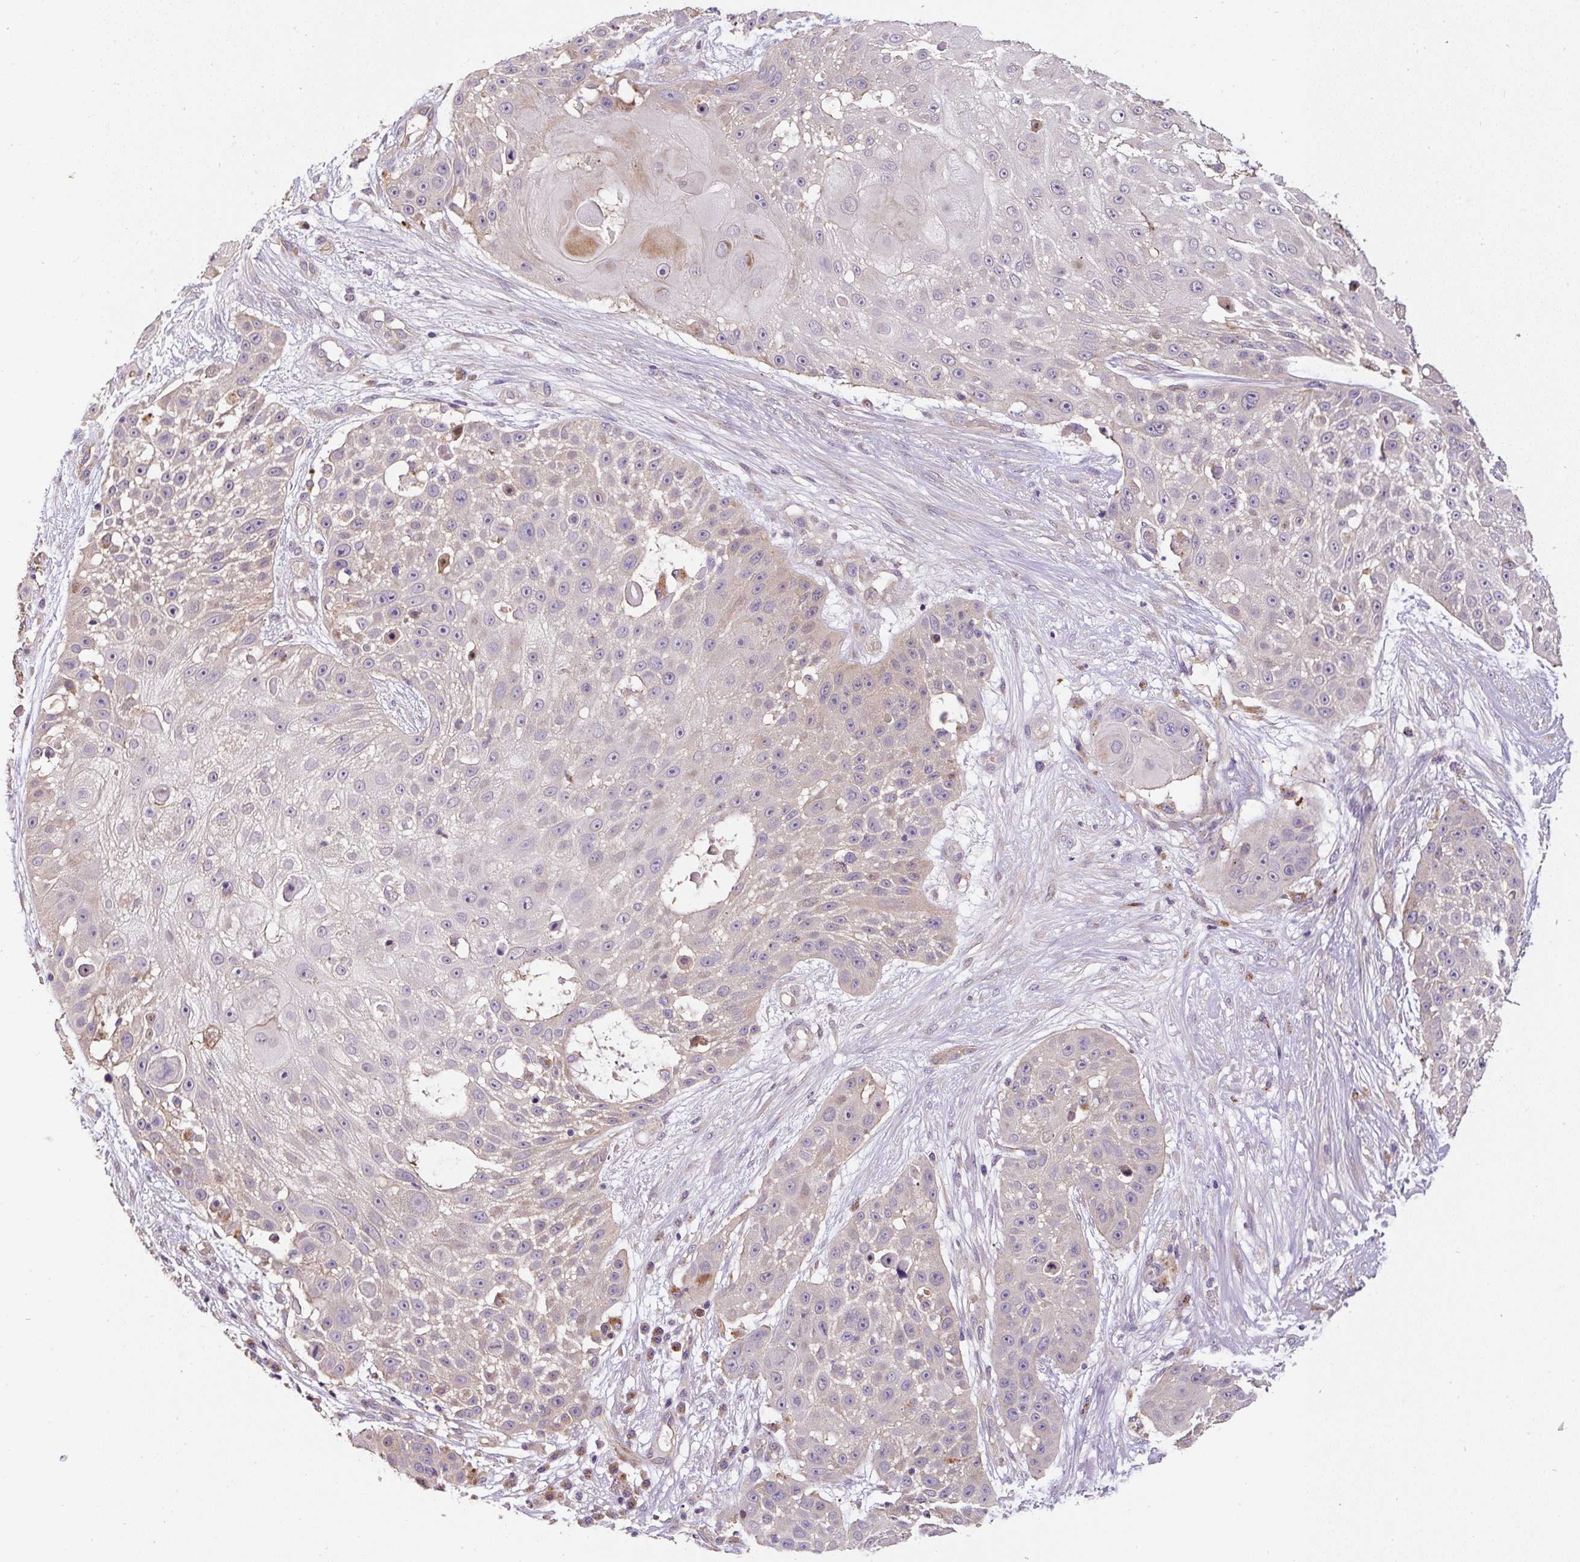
{"staining": {"intensity": "negative", "quantity": "none", "location": "none"}, "tissue": "skin cancer", "cell_type": "Tumor cells", "image_type": "cancer", "snomed": [{"axis": "morphology", "description": "Squamous cell carcinoma, NOS"}, {"axis": "topography", "description": "Skin"}], "caption": "High magnification brightfield microscopy of squamous cell carcinoma (skin) stained with DAB (3,3'-diaminobenzidine) (brown) and counterstained with hematoxylin (blue): tumor cells show no significant positivity. (DAB IHC, high magnification).", "gene": "RNF170", "patient": {"sex": "female", "age": 86}}